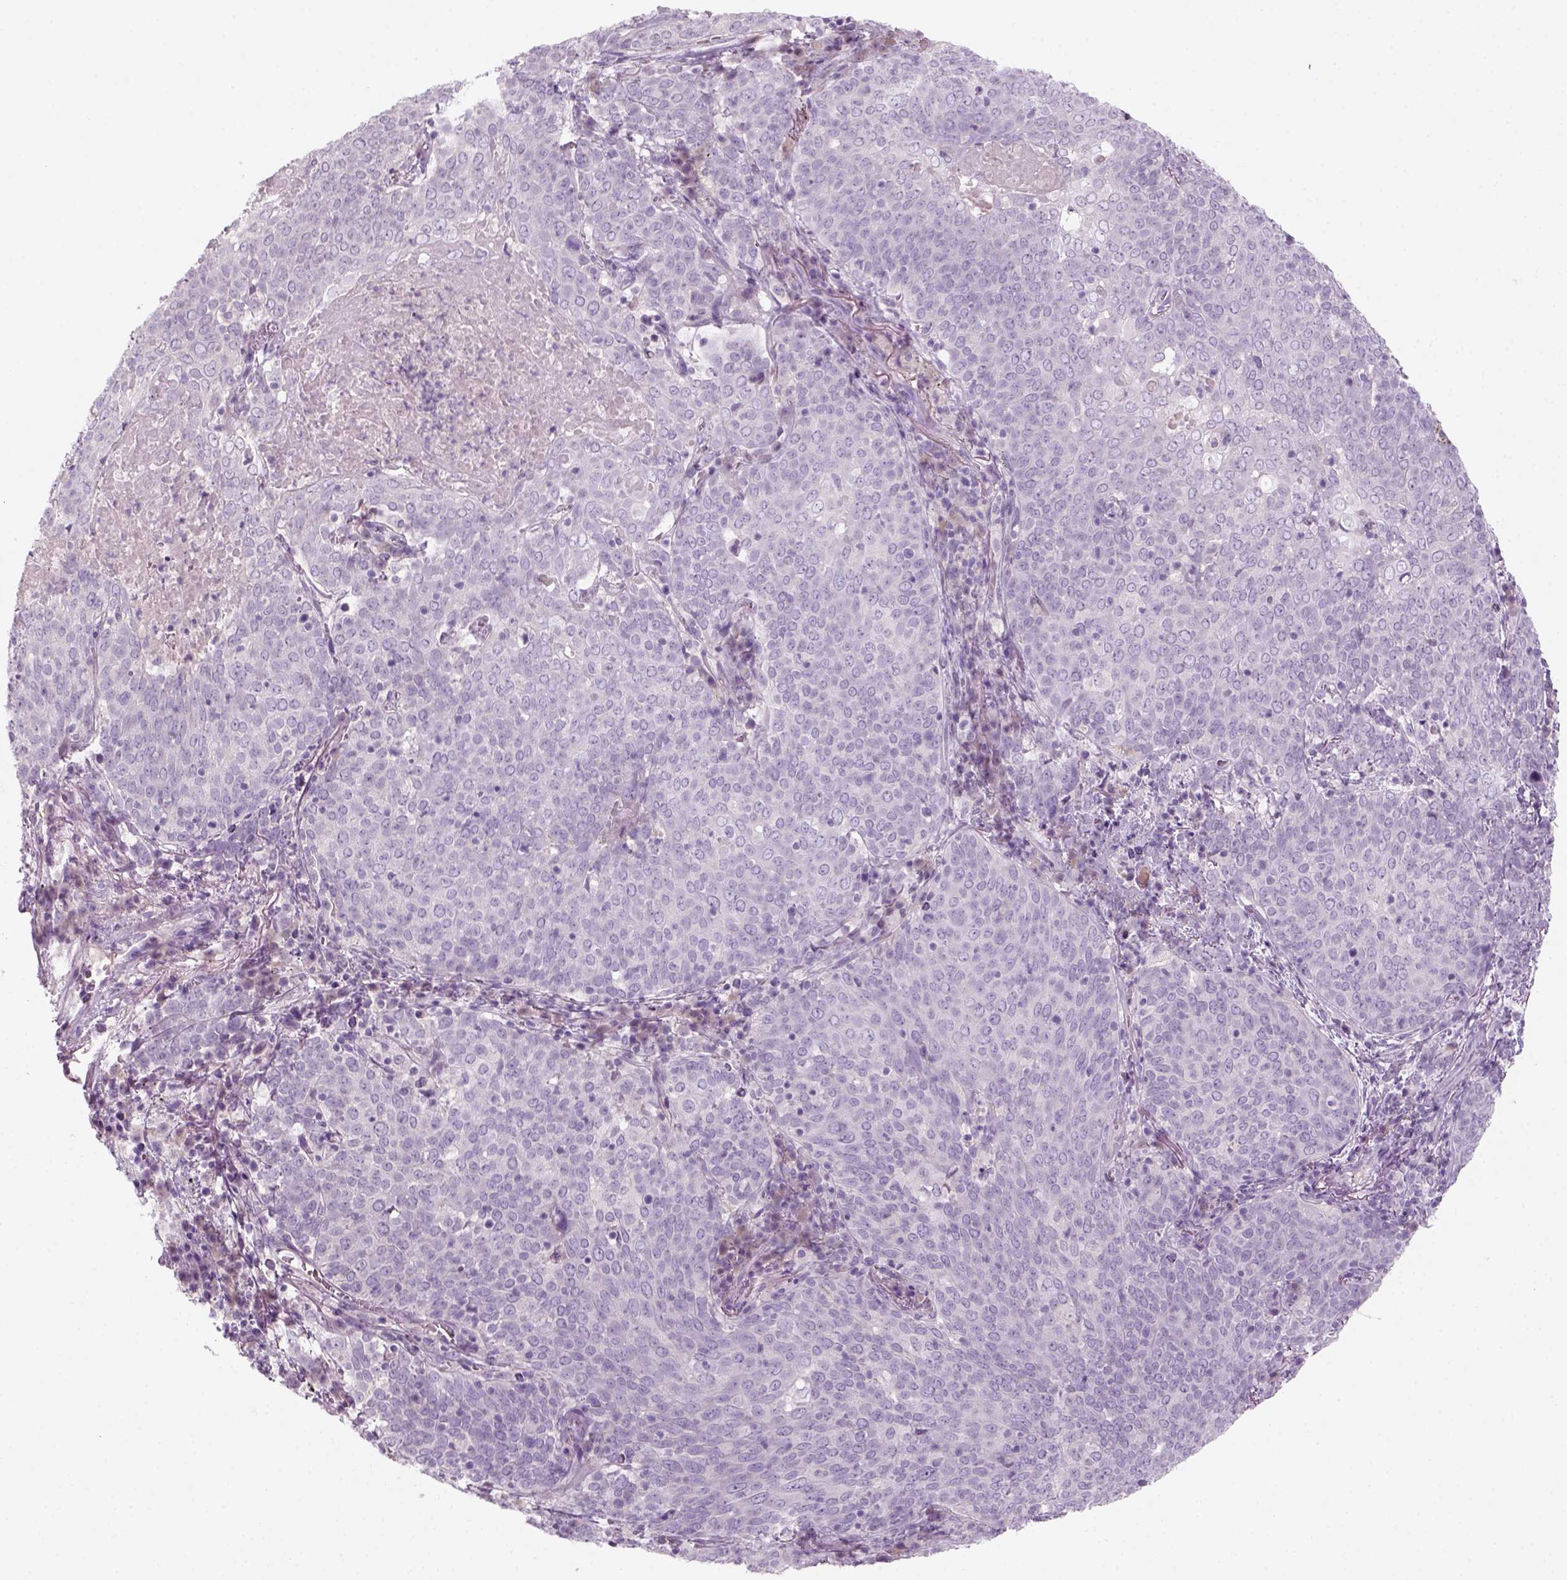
{"staining": {"intensity": "negative", "quantity": "none", "location": "none"}, "tissue": "lung cancer", "cell_type": "Tumor cells", "image_type": "cancer", "snomed": [{"axis": "morphology", "description": "Squamous cell carcinoma, NOS"}, {"axis": "topography", "description": "Lung"}], "caption": "High power microscopy histopathology image of an IHC histopathology image of lung squamous cell carcinoma, revealing no significant staining in tumor cells. Brightfield microscopy of immunohistochemistry (IHC) stained with DAB (brown) and hematoxylin (blue), captured at high magnification.", "gene": "KRT25", "patient": {"sex": "male", "age": 82}}